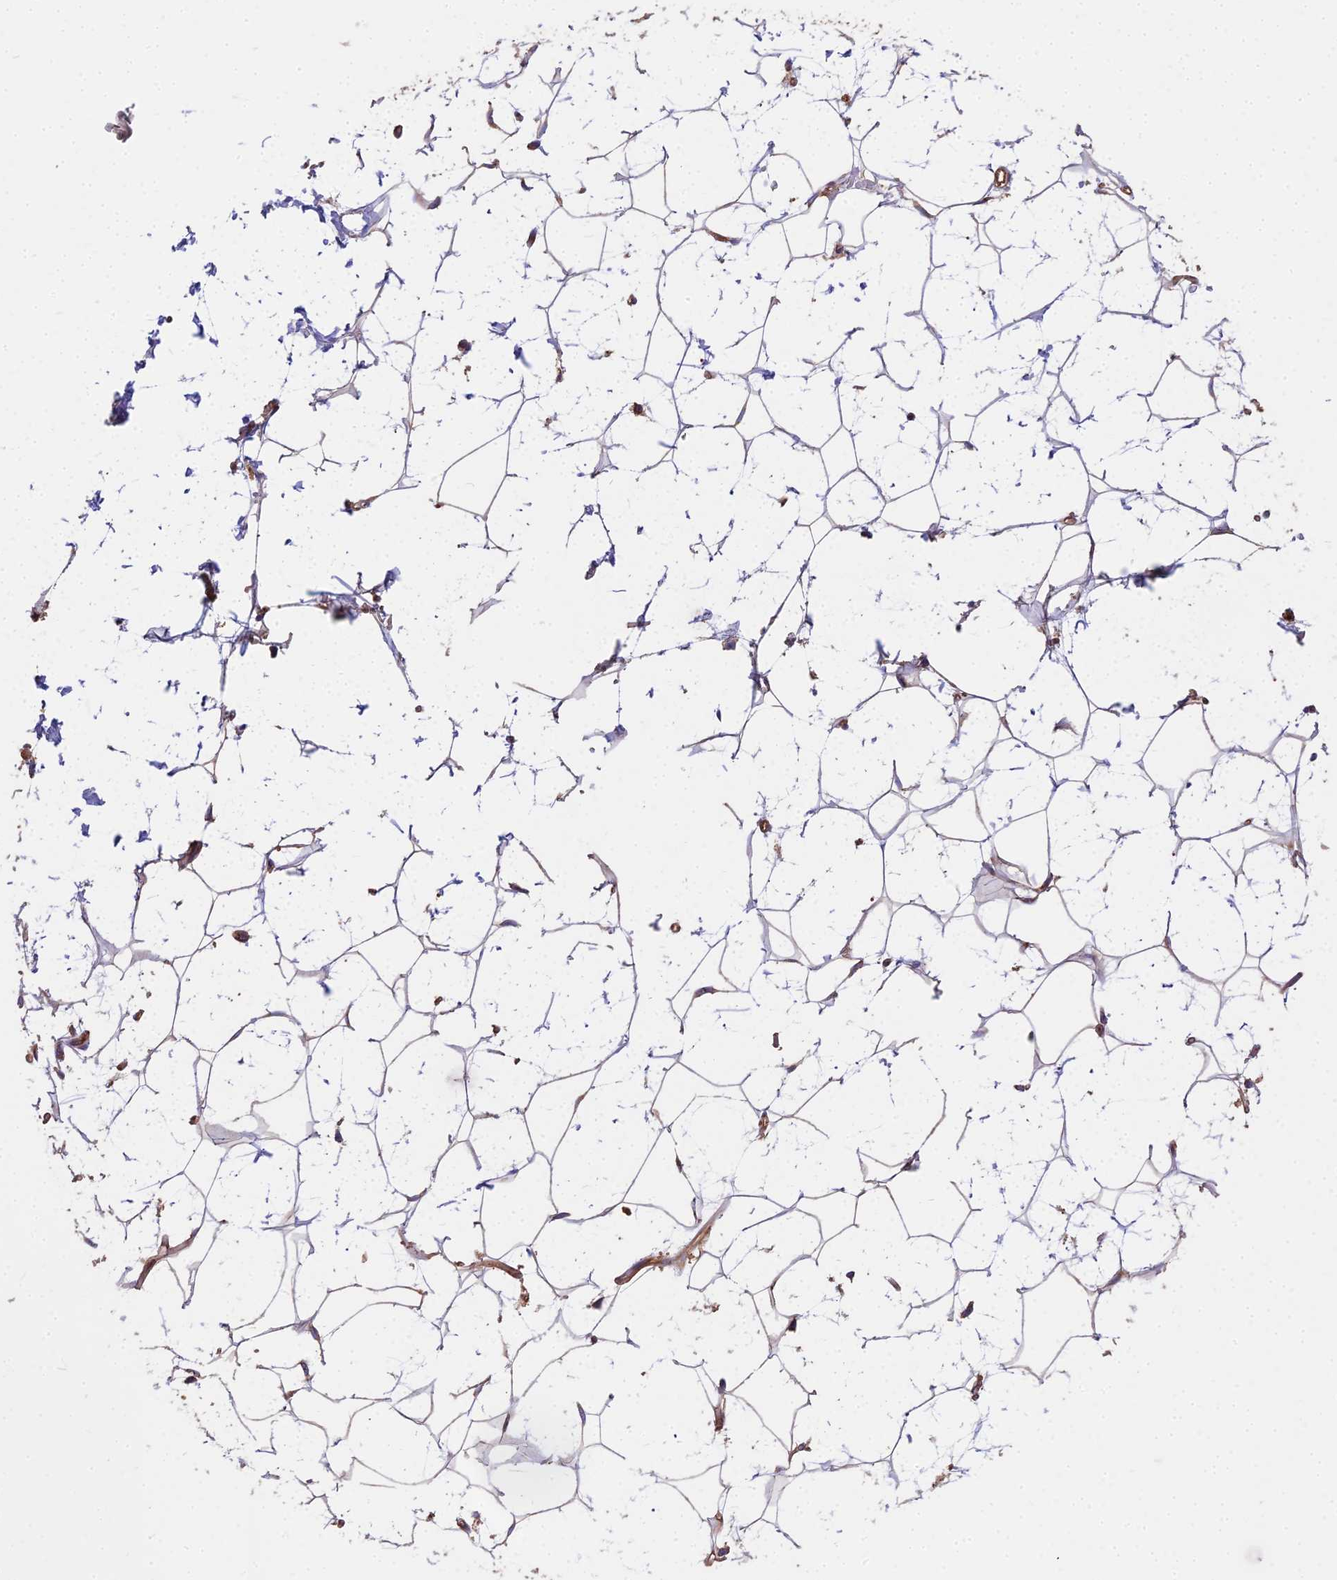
{"staining": {"intensity": "weak", "quantity": "25%-75%", "location": "cytoplasmic/membranous"}, "tissue": "adipose tissue", "cell_type": "Adipocytes", "image_type": "normal", "snomed": [{"axis": "morphology", "description": "Normal tissue, NOS"}, {"axis": "topography", "description": "Breast"}], "caption": "Immunohistochemical staining of unremarkable human adipose tissue displays weak cytoplasmic/membranous protein positivity in about 25%-75% of adipocytes. Immunohistochemistry stains the protein in brown and the nuclei are stained blue.", "gene": "DCTN3", "patient": {"sex": "female", "age": 26}}